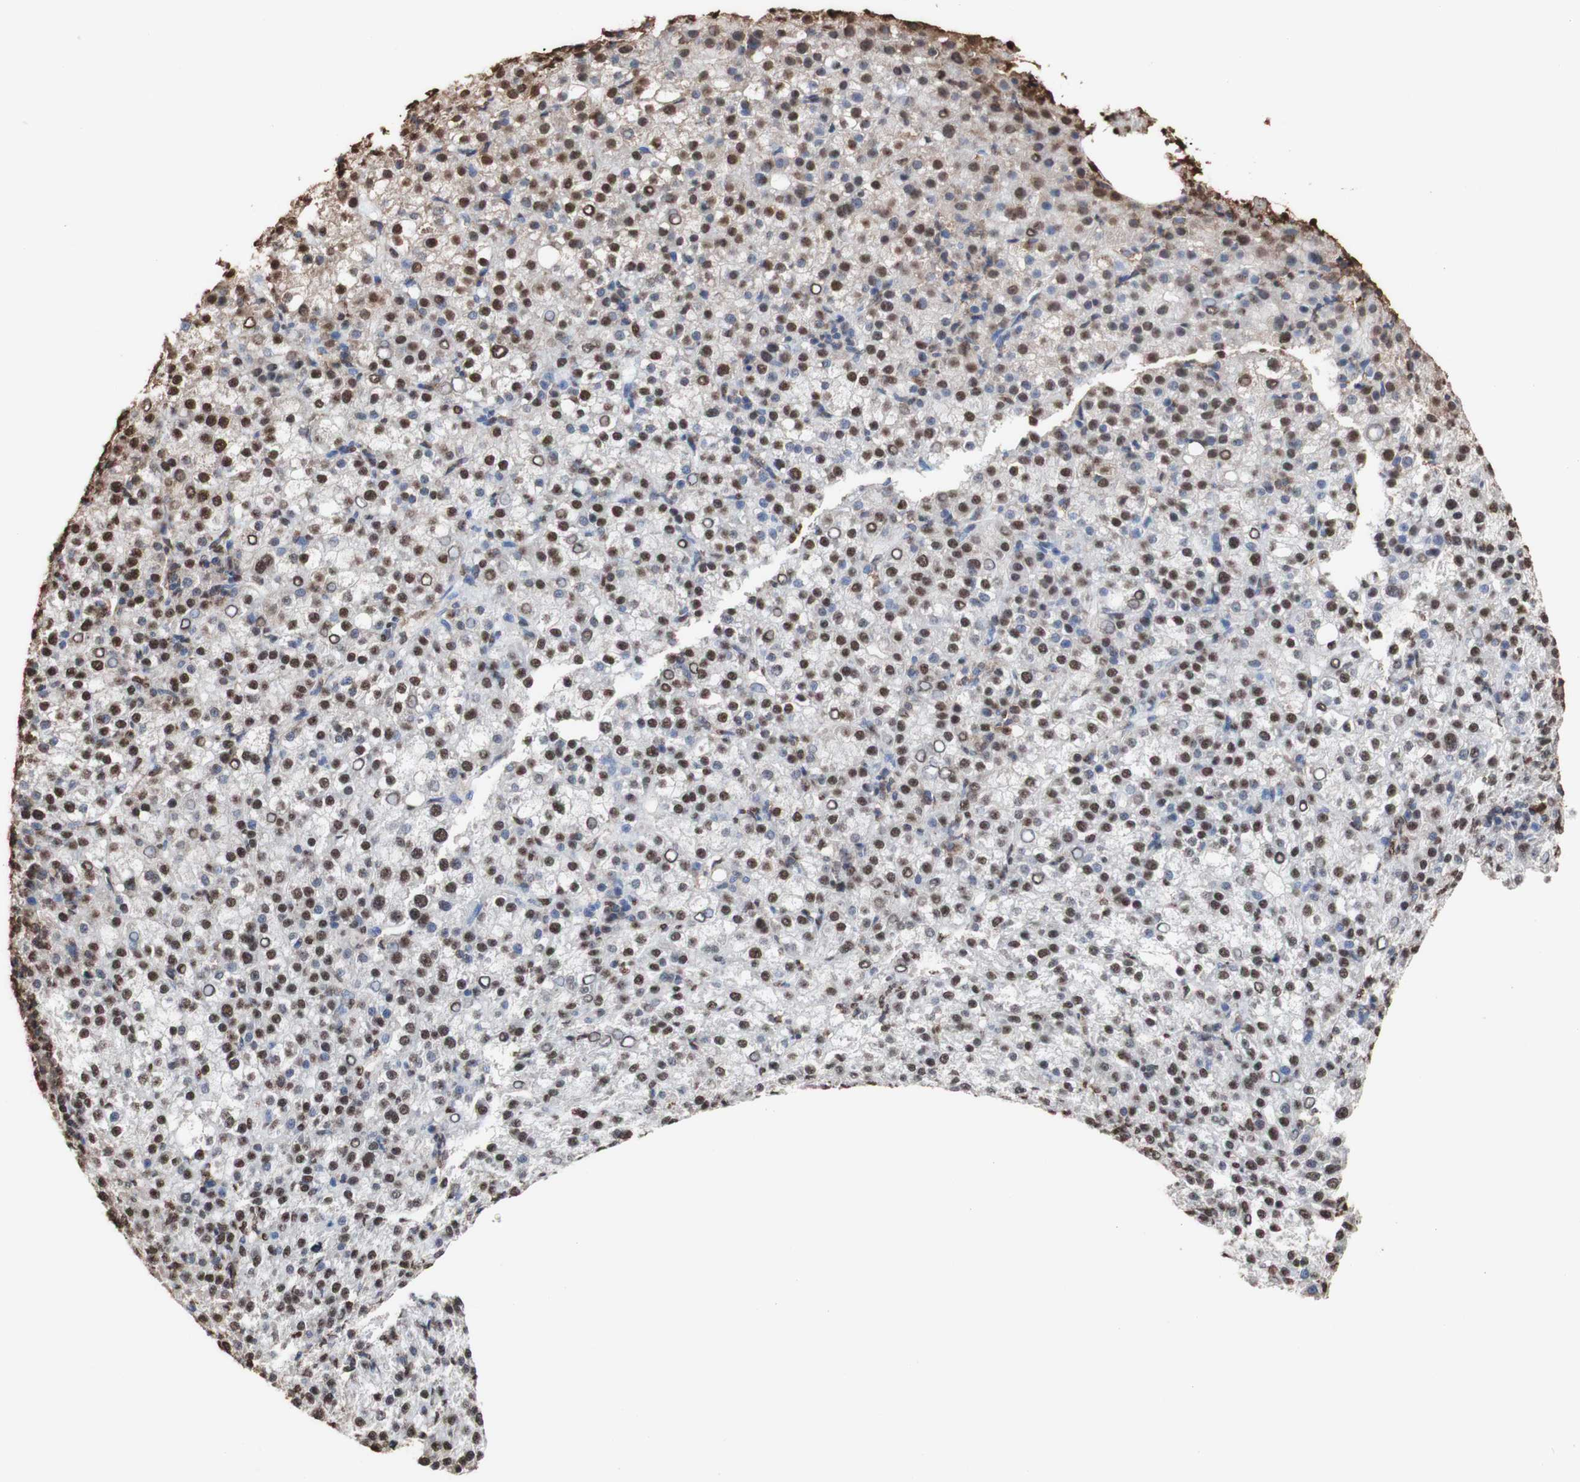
{"staining": {"intensity": "strong", "quantity": ">75%", "location": "cytoplasmic/membranous,nuclear"}, "tissue": "liver cancer", "cell_type": "Tumor cells", "image_type": "cancer", "snomed": [{"axis": "morphology", "description": "Carcinoma, Hepatocellular, NOS"}, {"axis": "topography", "description": "Liver"}], "caption": "Immunohistochemistry (IHC) of human liver hepatocellular carcinoma exhibits high levels of strong cytoplasmic/membranous and nuclear expression in about >75% of tumor cells. (DAB (3,3'-diaminobenzidine) IHC with brightfield microscopy, high magnification).", "gene": "PIDD1", "patient": {"sex": "female", "age": 58}}